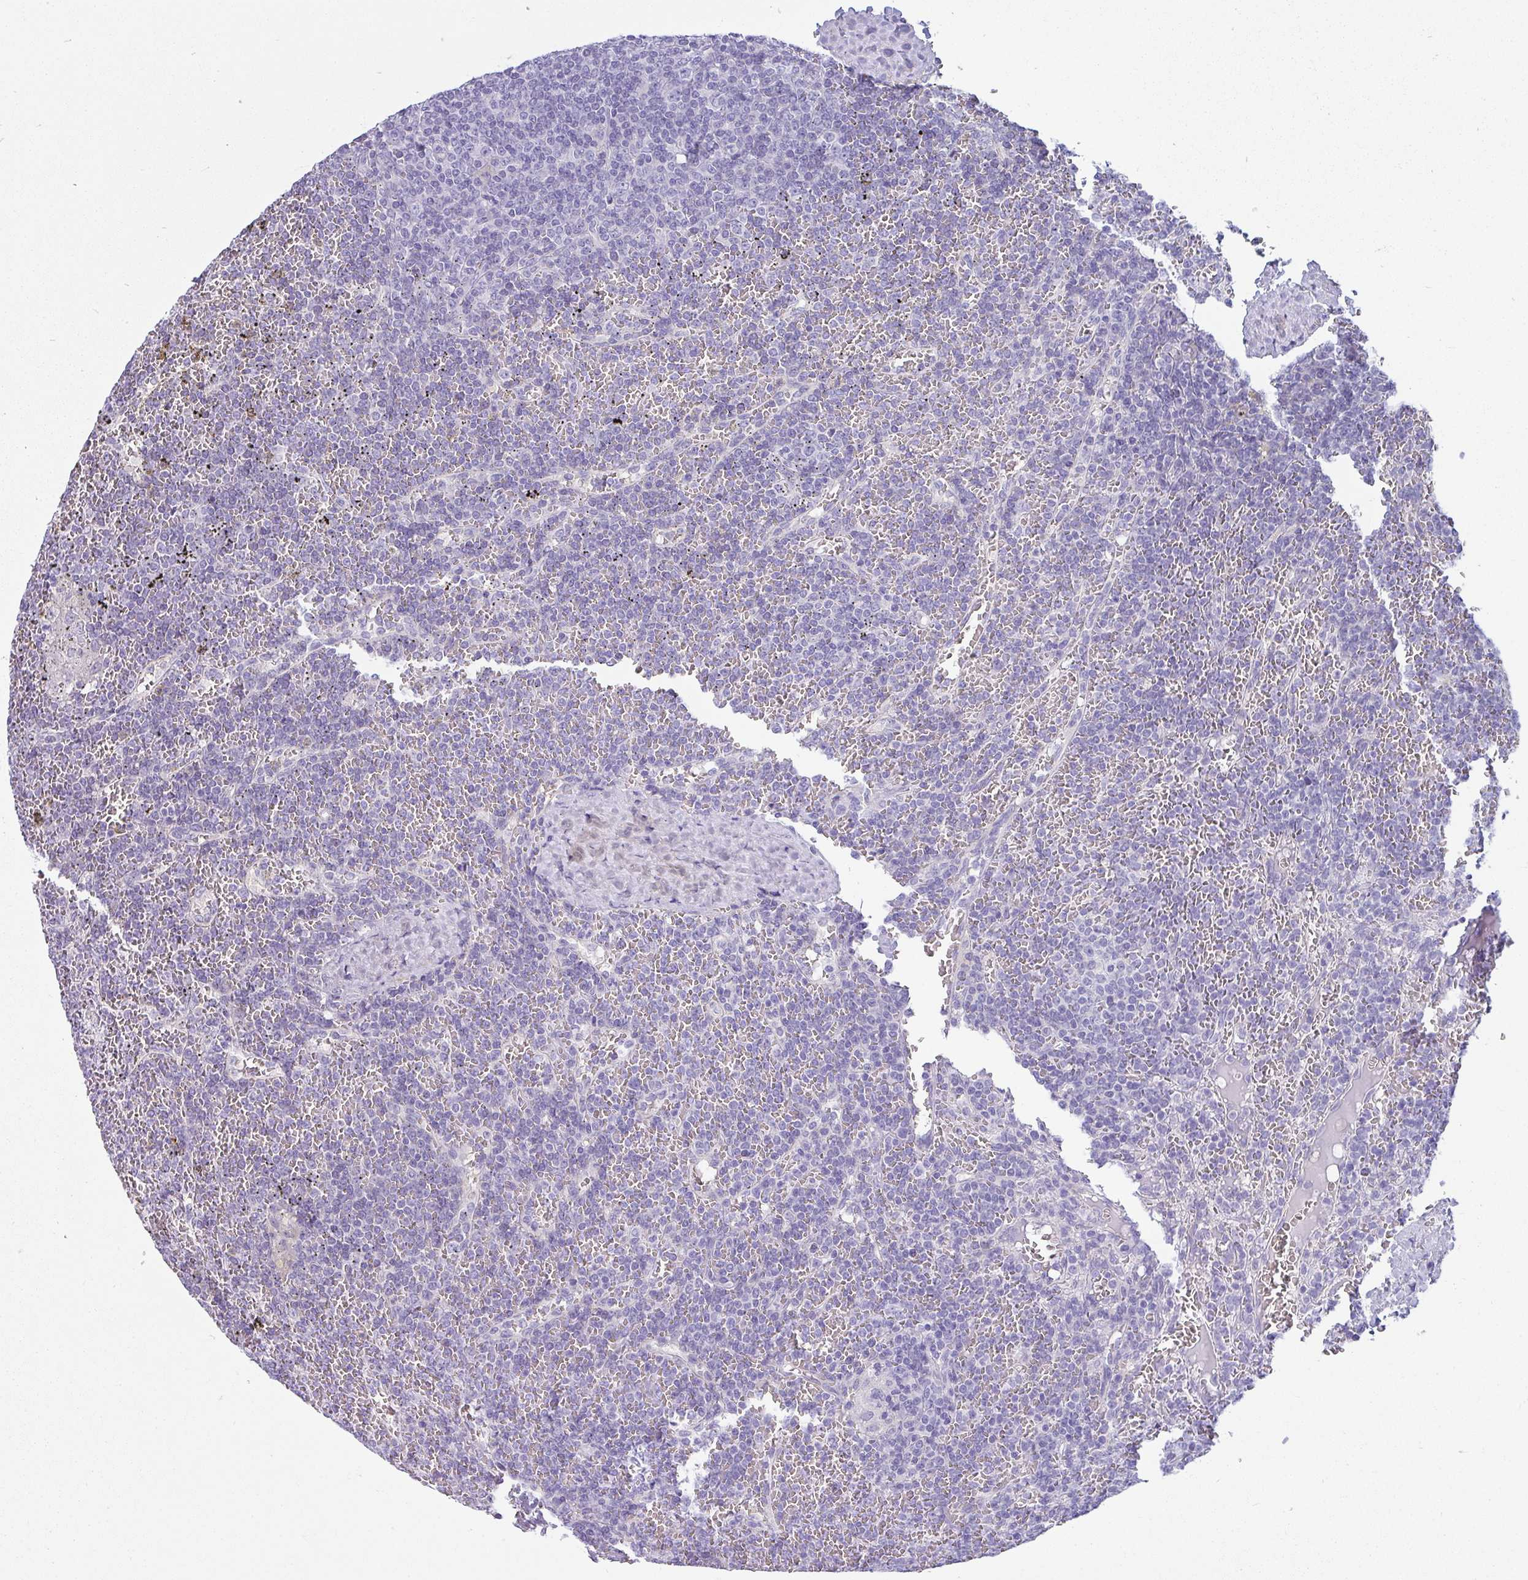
{"staining": {"intensity": "negative", "quantity": "none", "location": "none"}, "tissue": "lymphoma", "cell_type": "Tumor cells", "image_type": "cancer", "snomed": [{"axis": "morphology", "description": "Malignant lymphoma, non-Hodgkin's type, Low grade"}, {"axis": "topography", "description": "Spleen"}], "caption": "The photomicrograph demonstrates no significant positivity in tumor cells of malignant lymphoma, non-Hodgkin's type (low-grade).", "gene": "VCY1B", "patient": {"sex": "female", "age": 19}}